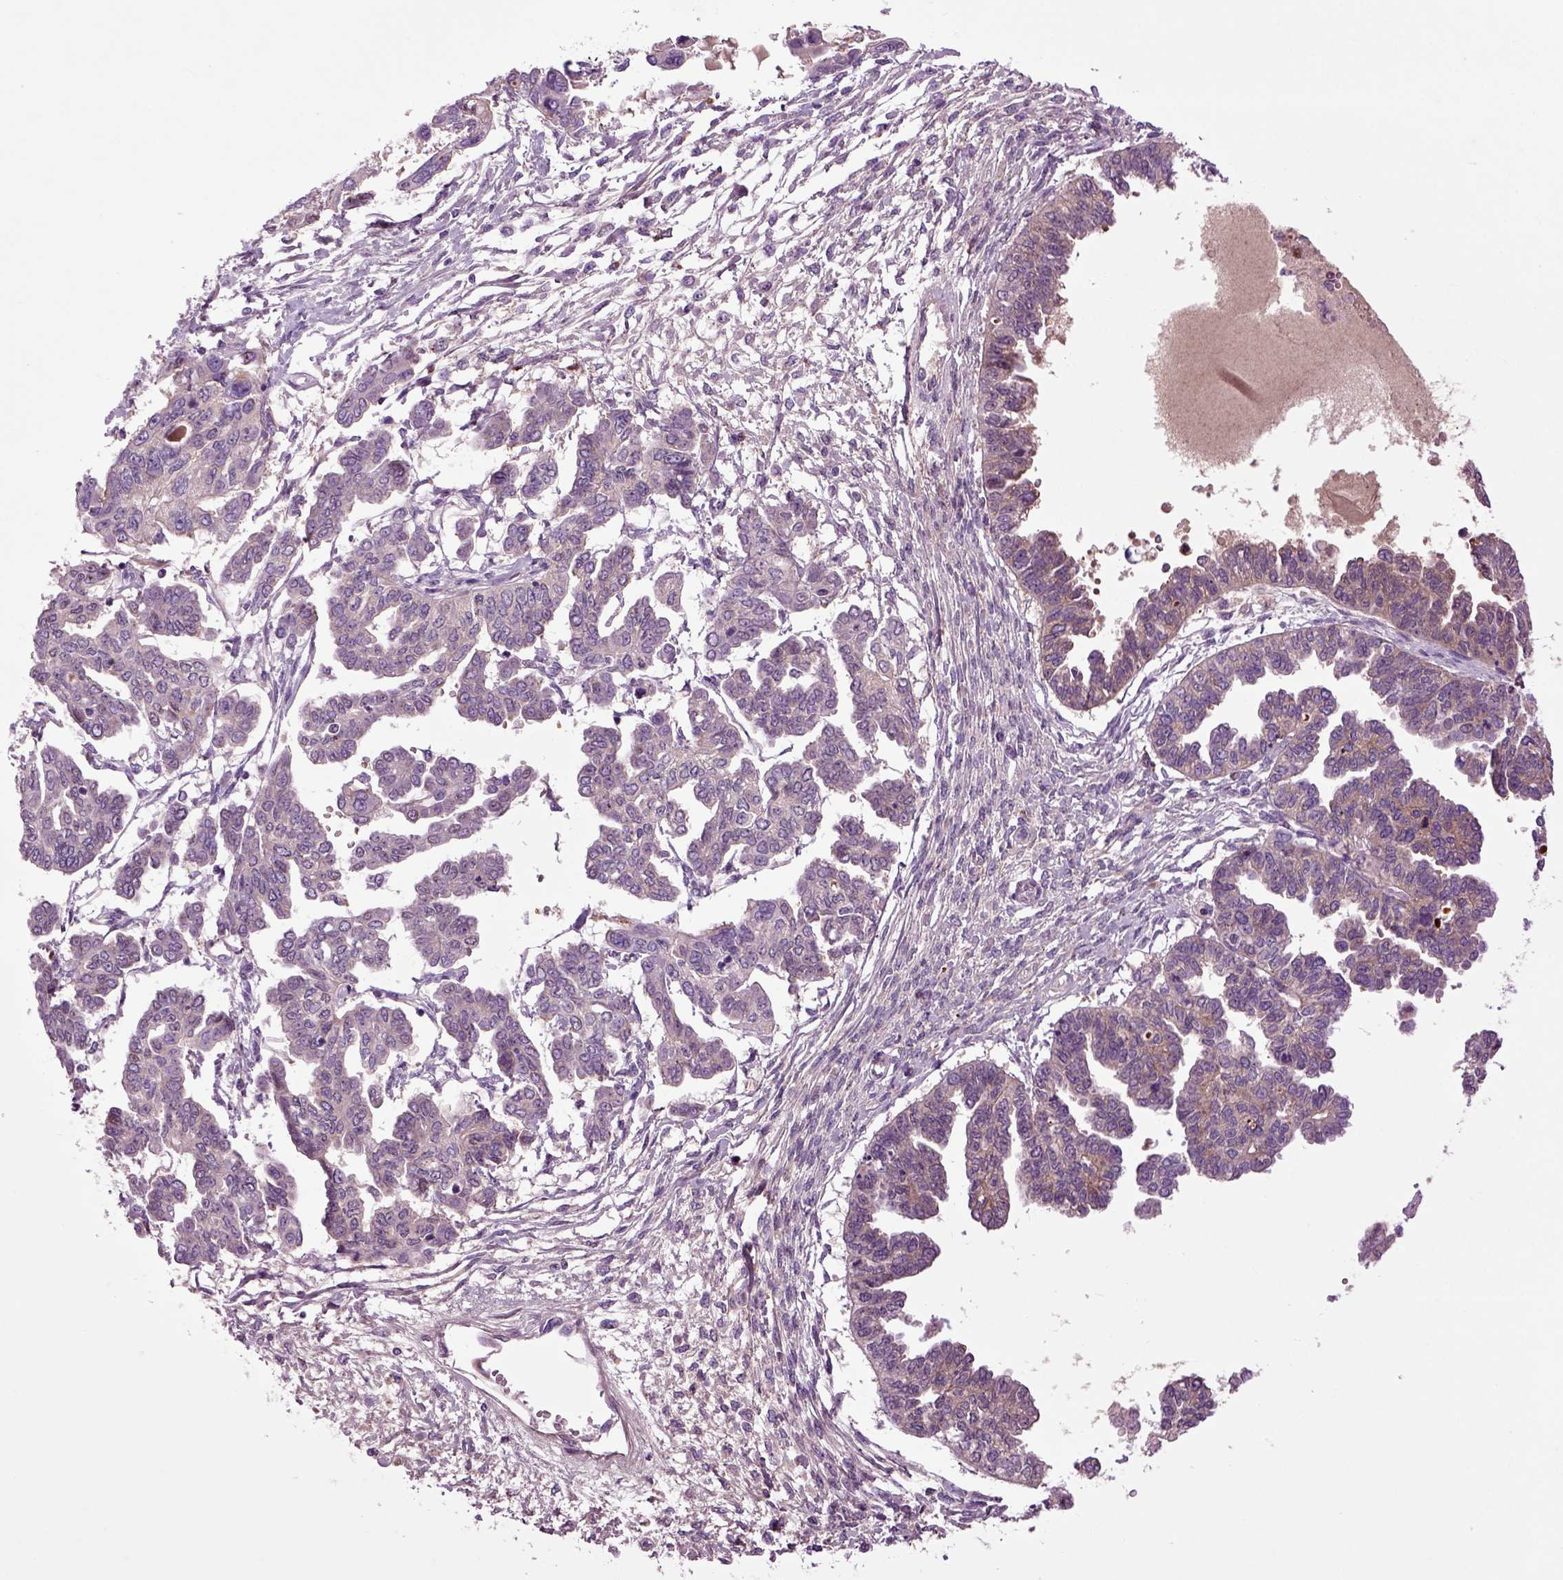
{"staining": {"intensity": "weak", "quantity": "<25%", "location": "cytoplasmic/membranous"}, "tissue": "ovarian cancer", "cell_type": "Tumor cells", "image_type": "cancer", "snomed": [{"axis": "morphology", "description": "Cystadenocarcinoma, serous, NOS"}, {"axis": "topography", "description": "Ovary"}], "caption": "Tumor cells show no significant protein expression in serous cystadenocarcinoma (ovarian). (DAB (3,3'-diaminobenzidine) IHC visualized using brightfield microscopy, high magnification).", "gene": "SPON1", "patient": {"sex": "female", "age": 53}}